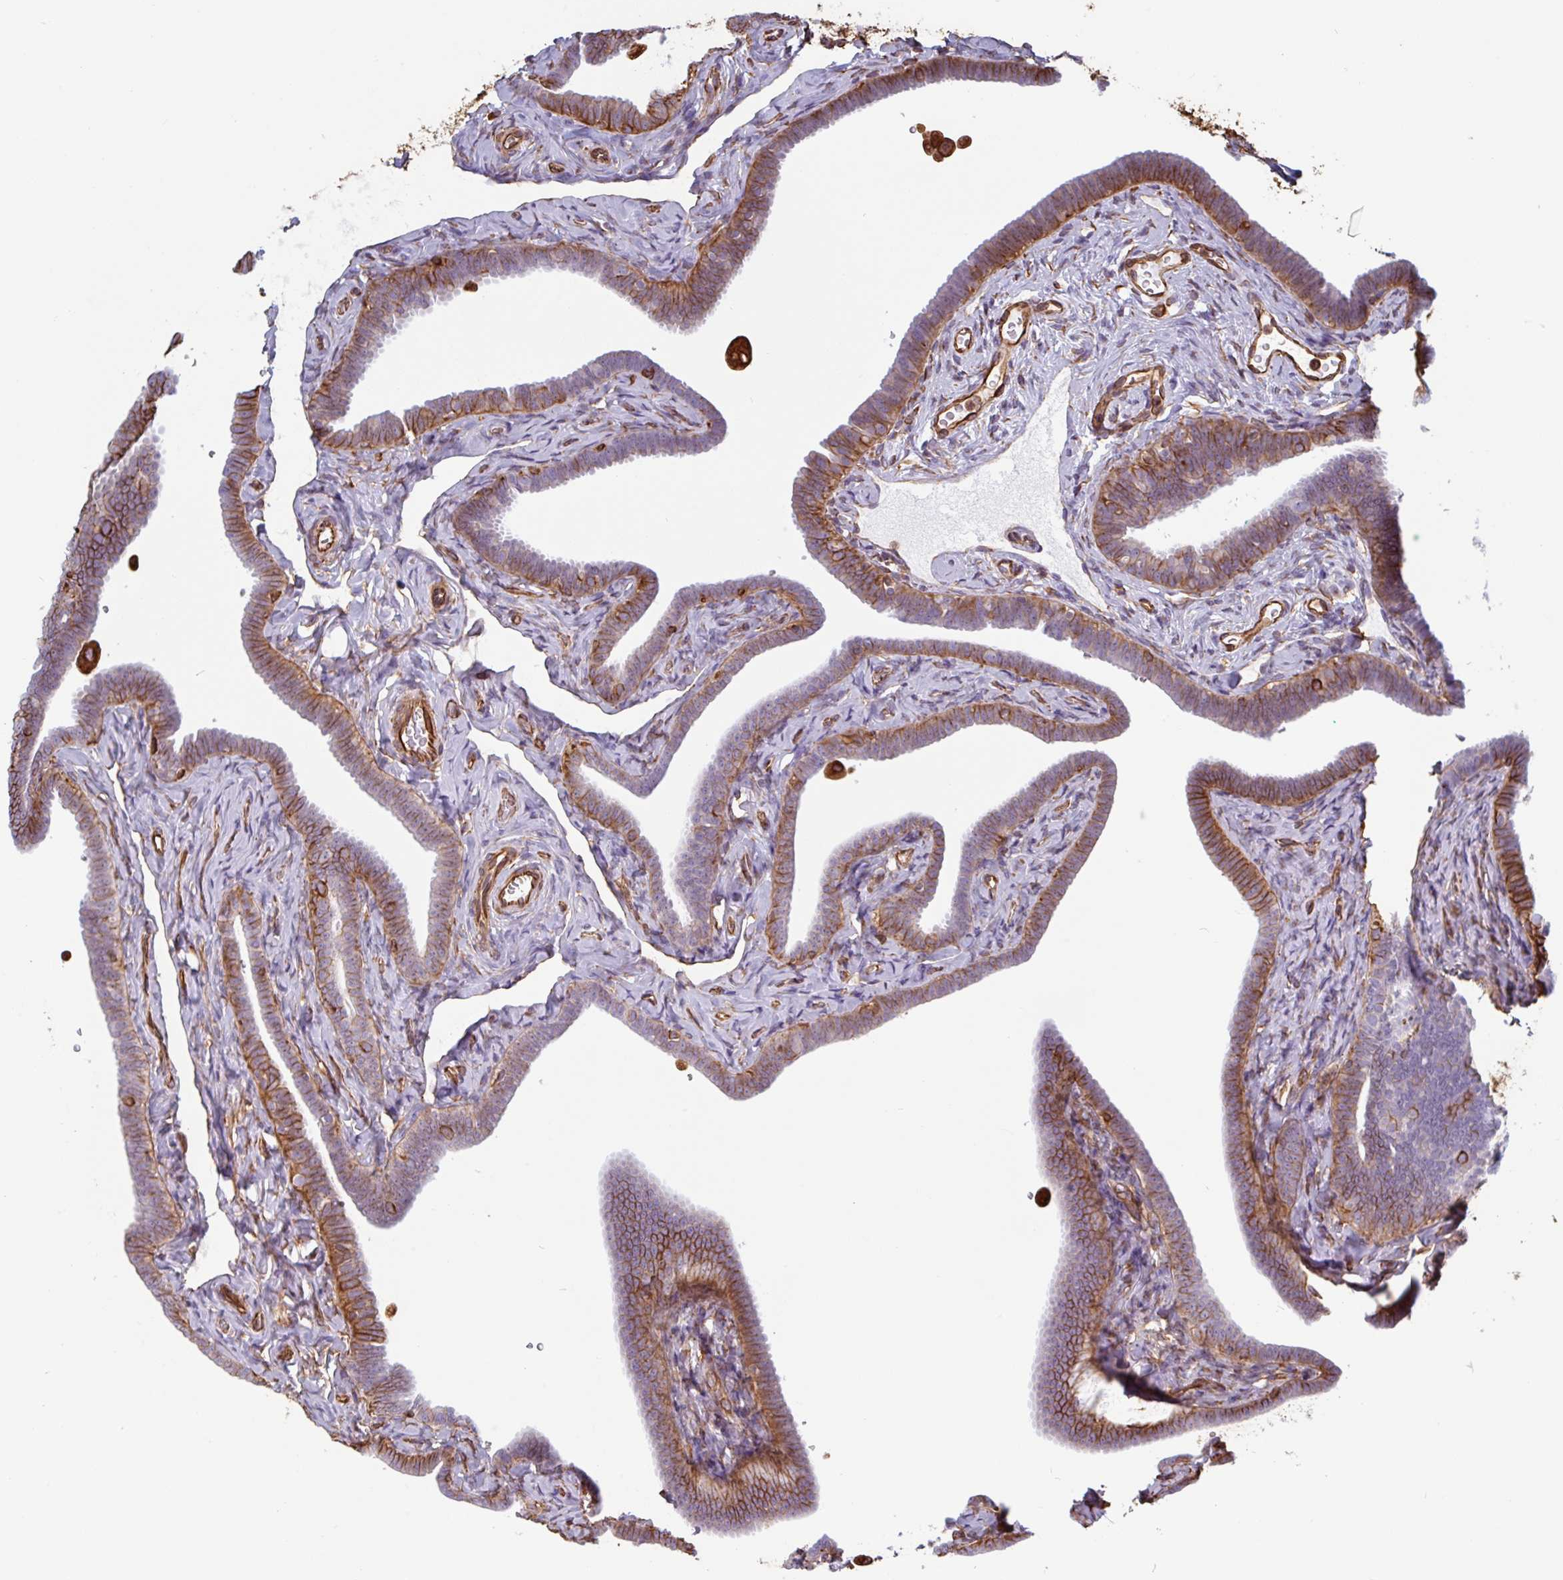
{"staining": {"intensity": "moderate", "quantity": "25%-75%", "location": "cytoplasmic/membranous"}, "tissue": "fallopian tube", "cell_type": "Glandular cells", "image_type": "normal", "snomed": [{"axis": "morphology", "description": "Normal tissue, NOS"}, {"axis": "topography", "description": "Fallopian tube"}], "caption": "IHC micrograph of unremarkable fallopian tube: fallopian tube stained using IHC exhibits medium levels of moderate protein expression localized specifically in the cytoplasmic/membranous of glandular cells, appearing as a cytoplasmic/membranous brown color.", "gene": "PPFIA1", "patient": {"sex": "female", "age": 69}}